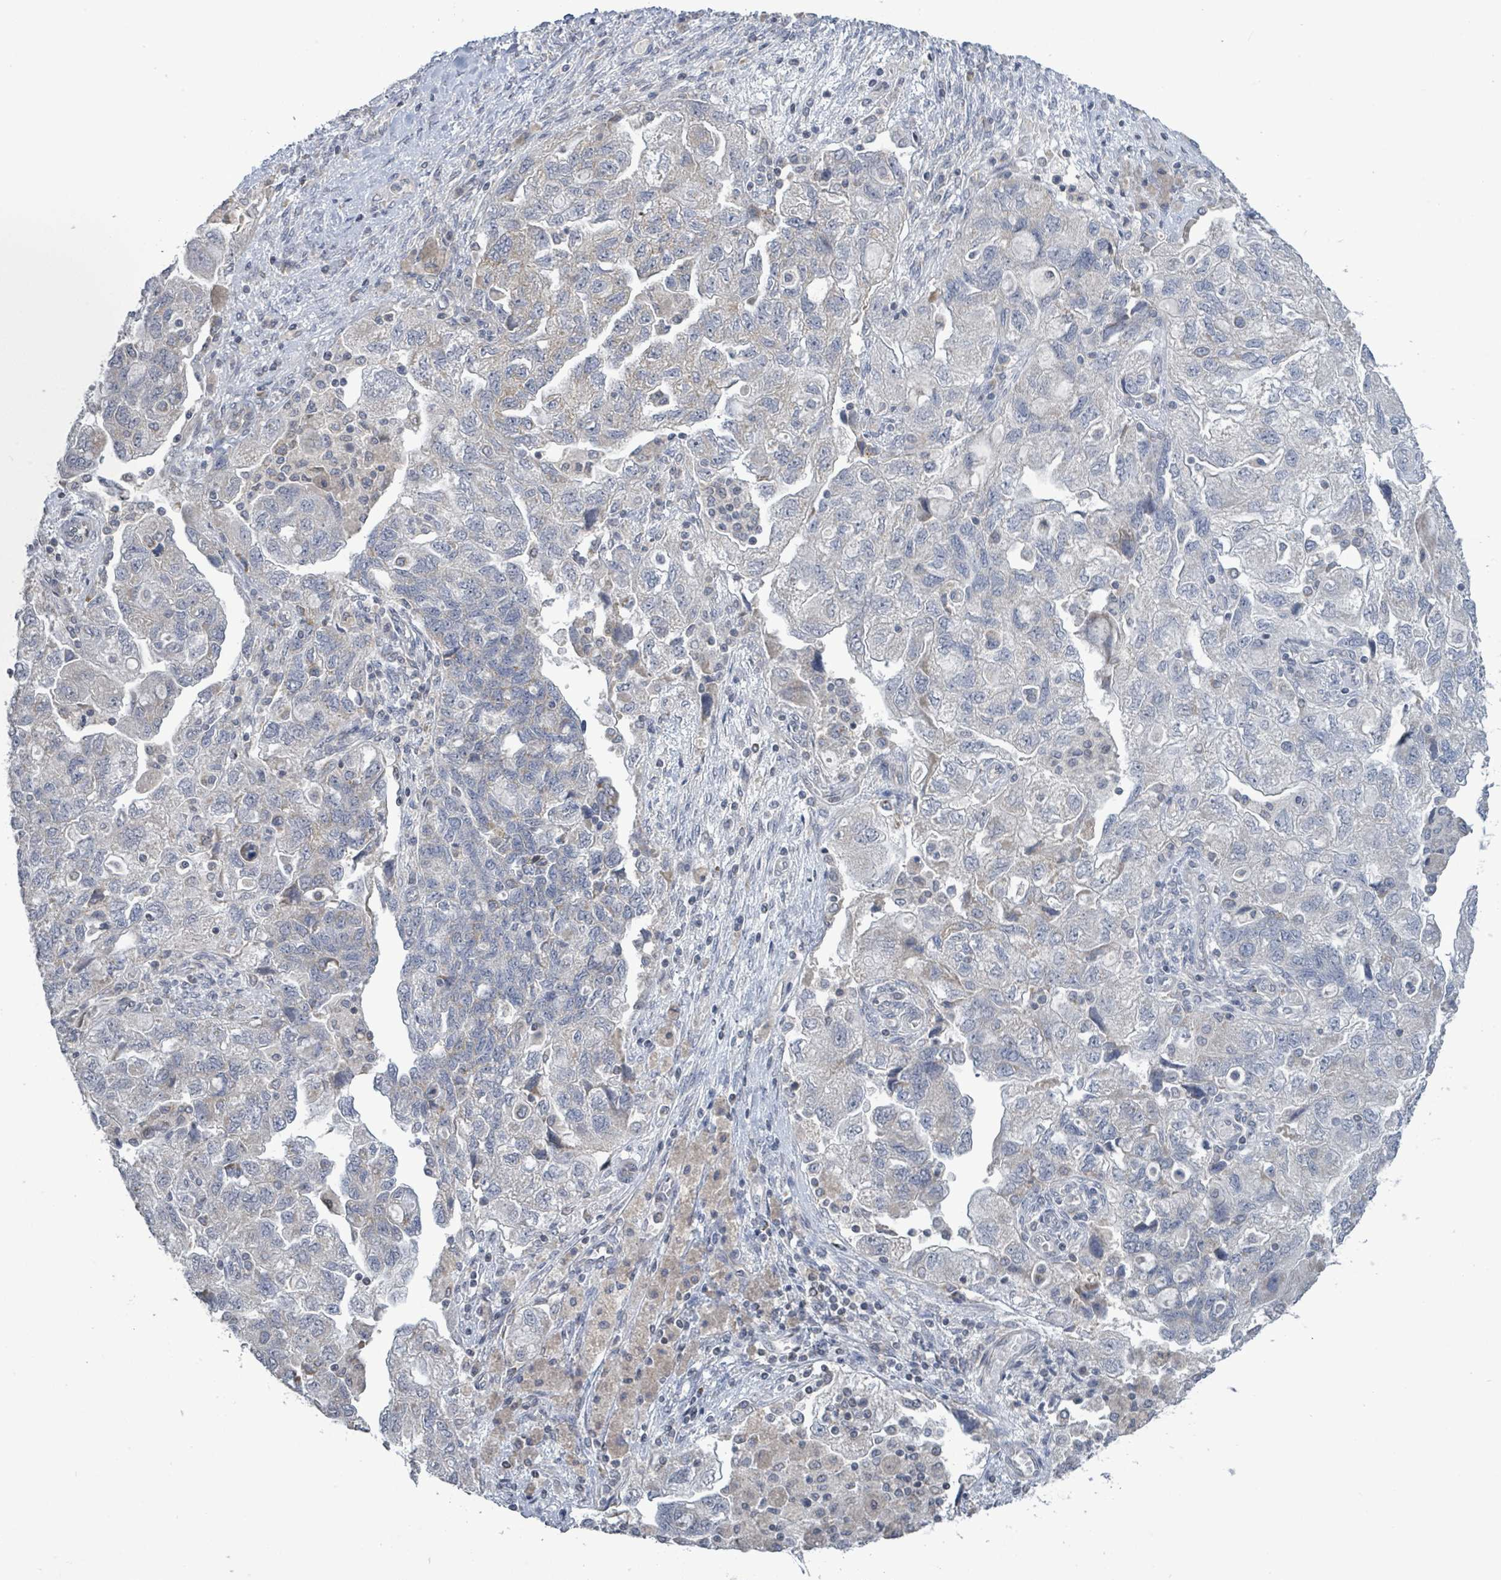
{"staining": {"intensity": "negative", "quantity": "none", "location": "none"}, "tissue": "ovarian cancer", "cell_type": "Tumor cells", "image_type": "cancer", "snomed": [{"axis": "morphology", "description": "Carcinoma, NOS"}, {"axis": "morphology", "description": "Cystadenocarcinoma, serous, NOS"}, {"axis": "topography", "description": "Ovary"}], "caption": "Serous cystadenocarcinoma (ovarian) was stained to show a protein in brown. There is no significant positivity in tumor cells. (DAB (3,3'-diaminobenzidine) IHC with hematoxylin counter stain).", "gene": "COQ10B", "patient": {"sex": "female", "age": 69}}